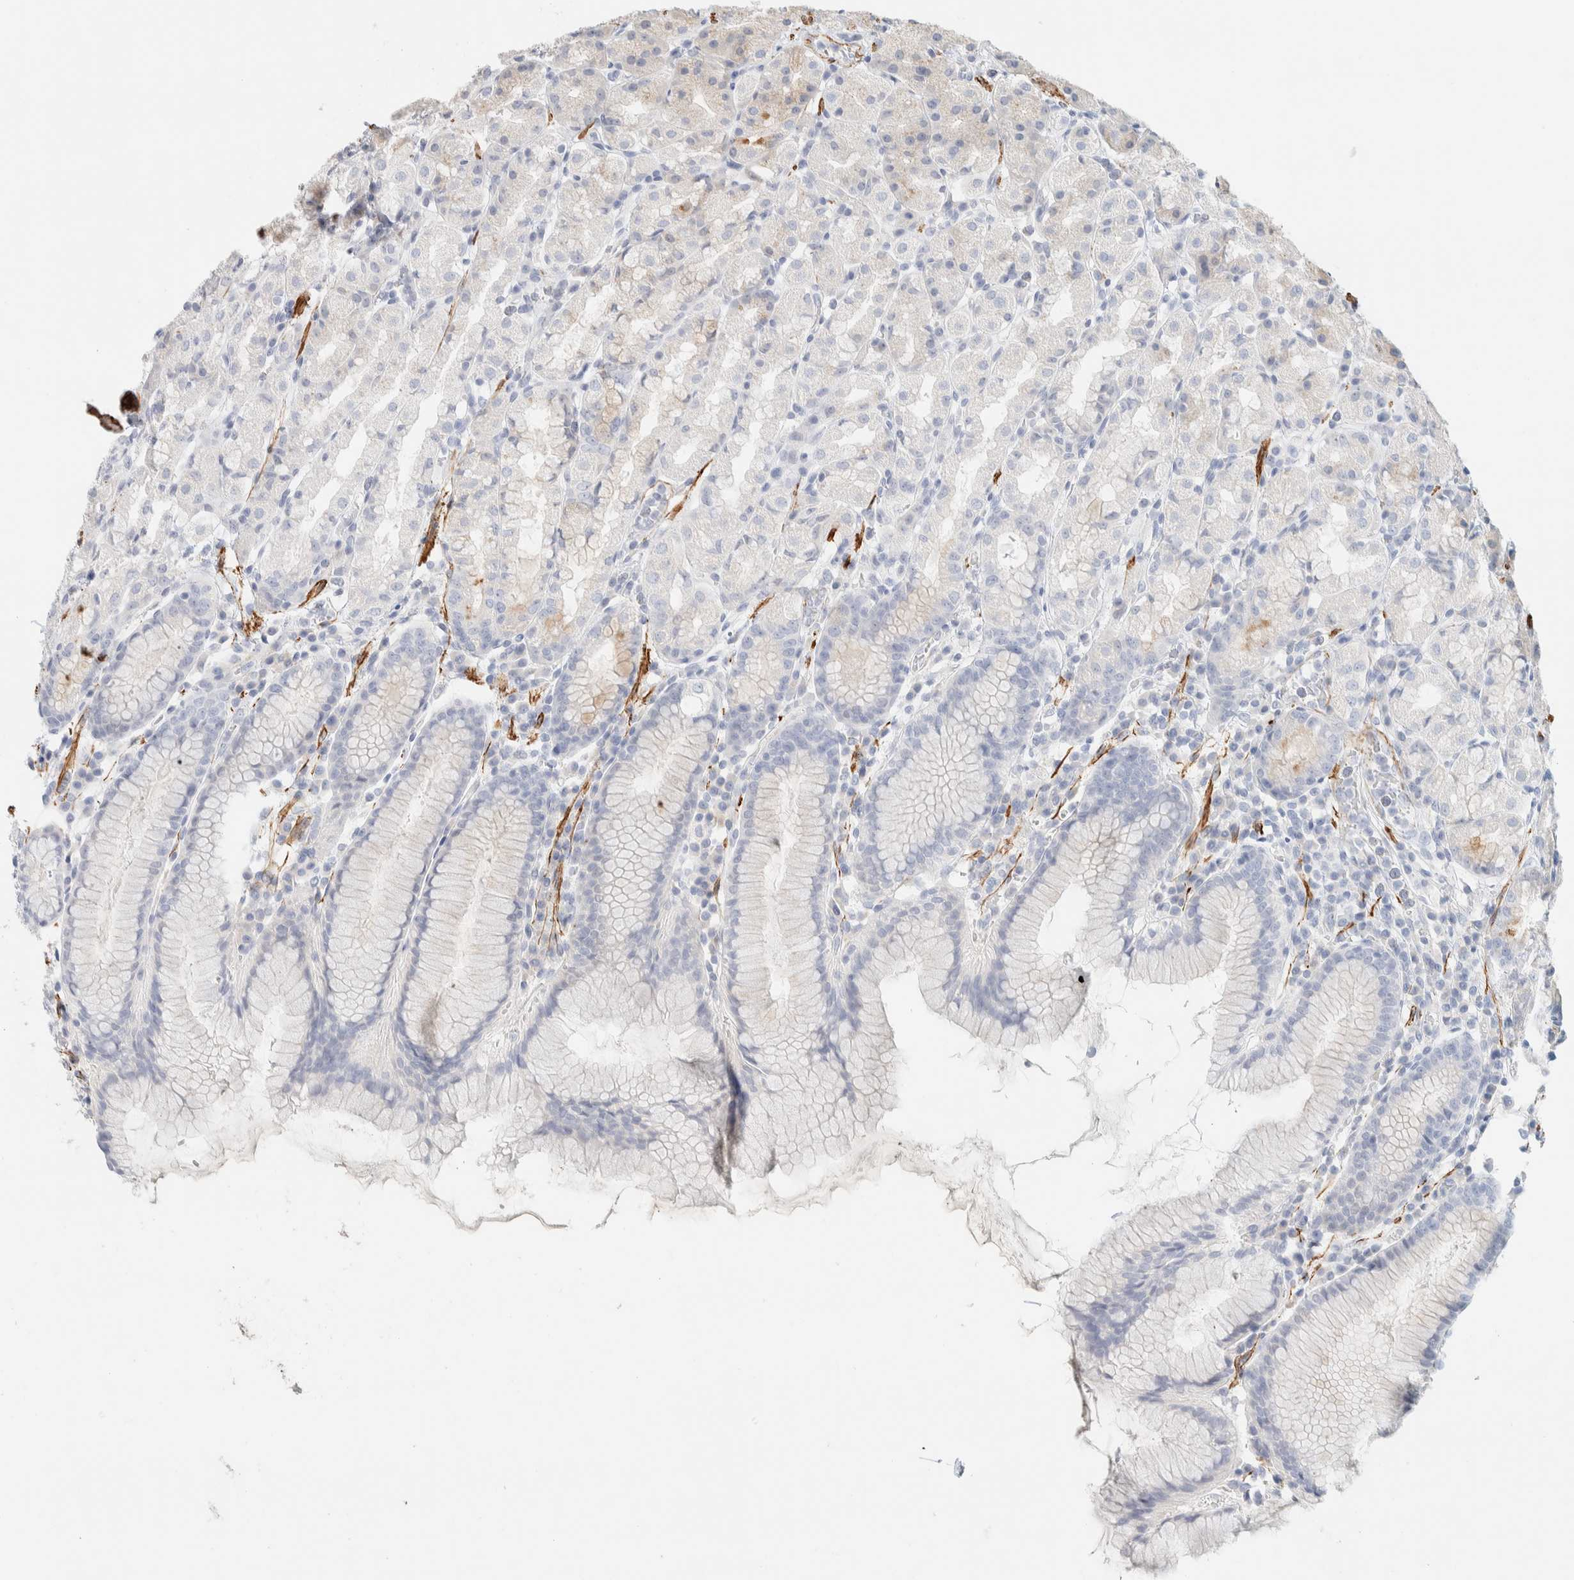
{"staining": {"intensity": "moderate", "quantity": "25%-75%", "location": "cytoplasmic/membranous"}, "tissue": "stomach", "cell_type": "Glandular cells", "image_type": "normal", "snomed": [{"axis": "morphology", "description": "Normal tissue, NOS"}, {"axis": "topography", "description": "Stomach, lower"}], "caption": "Immunohistochemical staining of normal human stomach reveals moderate cytoplasmic/membranous protein staining in approximately 25%-75% of glandular cells. Ihc stains the protein of interest in brown and the nuclei are stained blue.", "gene": "AFMID", "patient": {"sex": "female", "age": 56}}